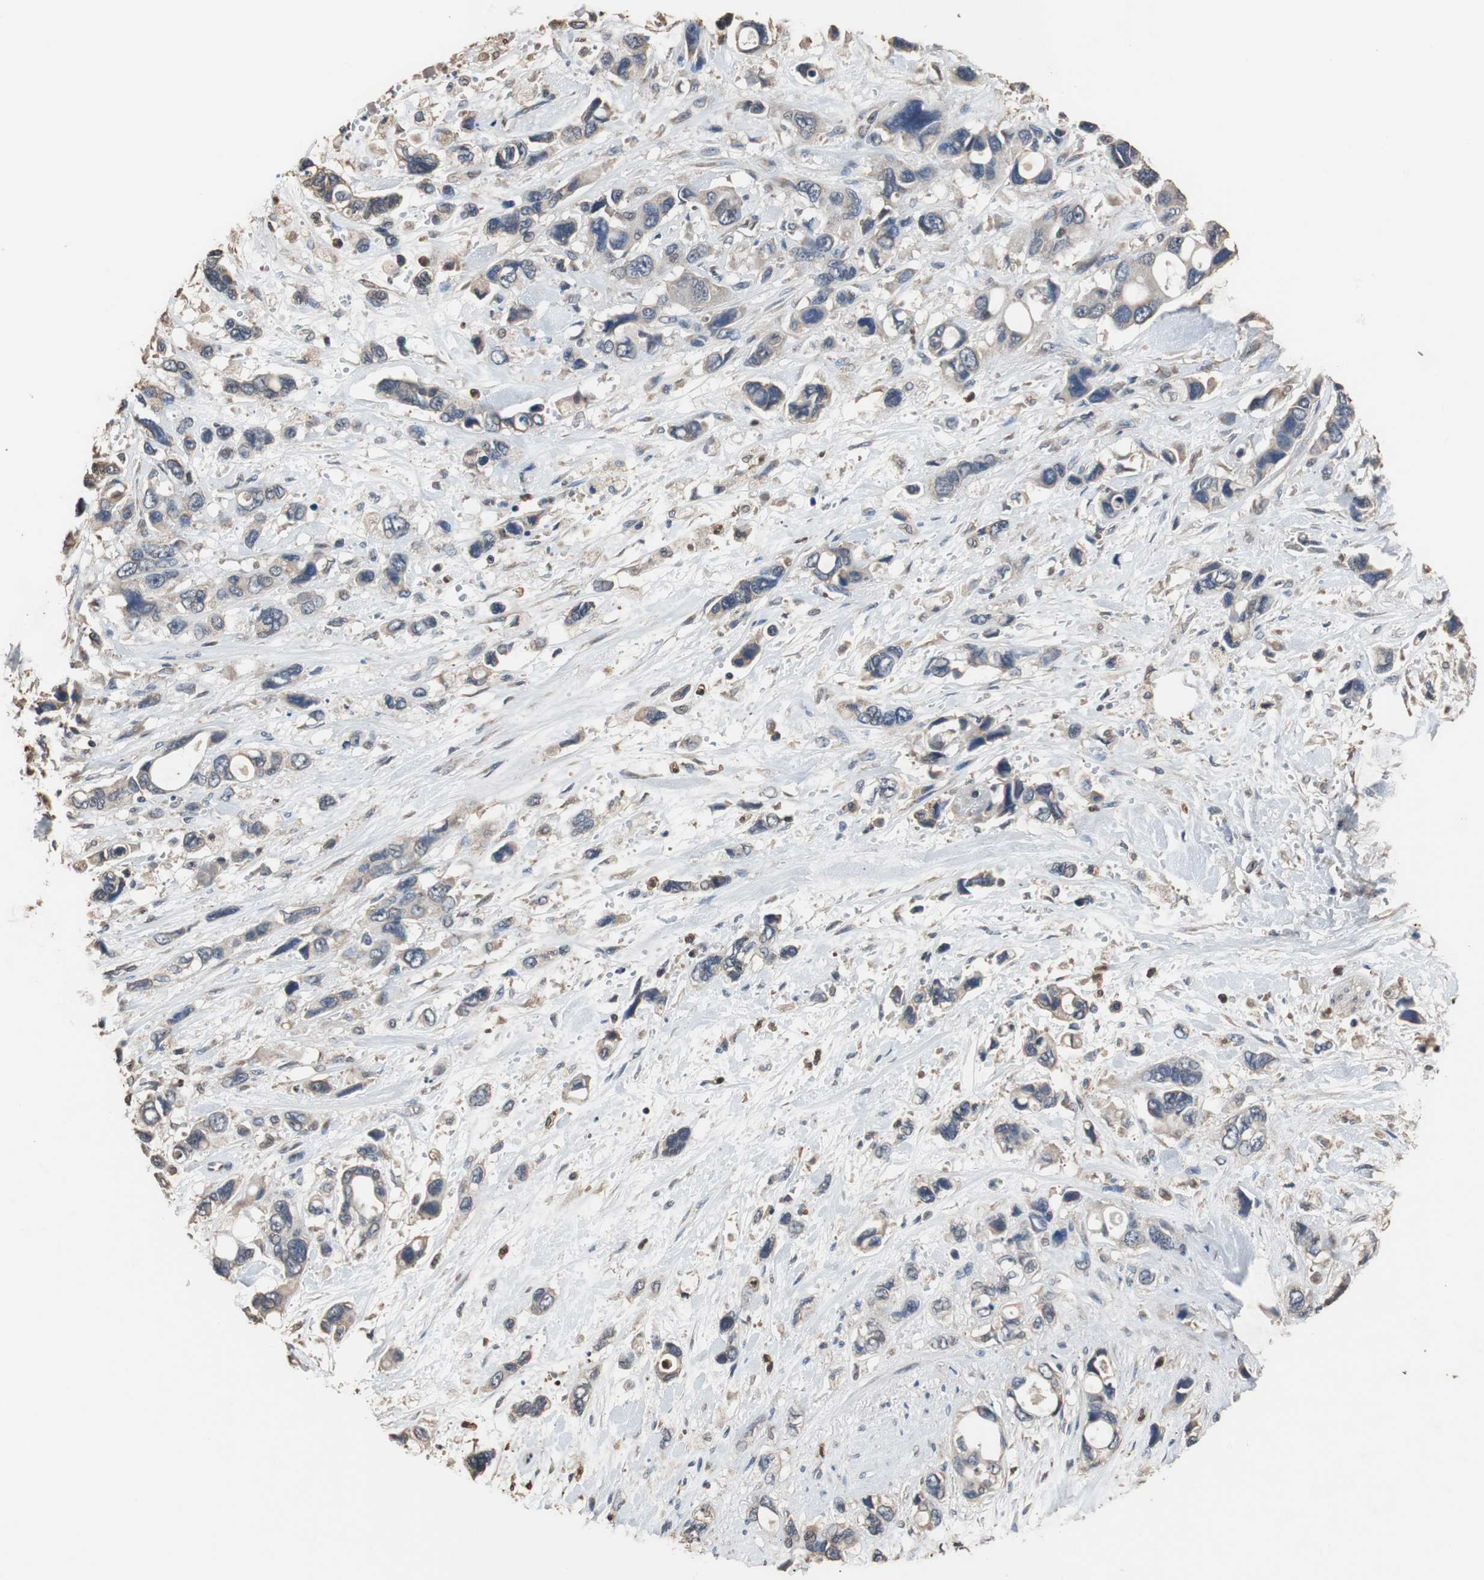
{"staining": {"intensity": "weak", "quantity": "25%-75%", "location": "cytoplasmic/membranous"}, "tissue": "pancreatic cancer", "cell_type": "Tumor cells", "image_type": "cancer", "snomed": [{"axis": "morphology", "description": "Adenocarcinoma, NOS"}, {"axis": "topography", "description": "Pancreas"}], "caption": "Weak cytoplasmic/membranous expression is identified in approximately 25%-75% of tumor cells in pancreatic cancer (adenocarcinoma).", "gene": "SCIMP", "patient": {"sex": "male", "age": 46}}